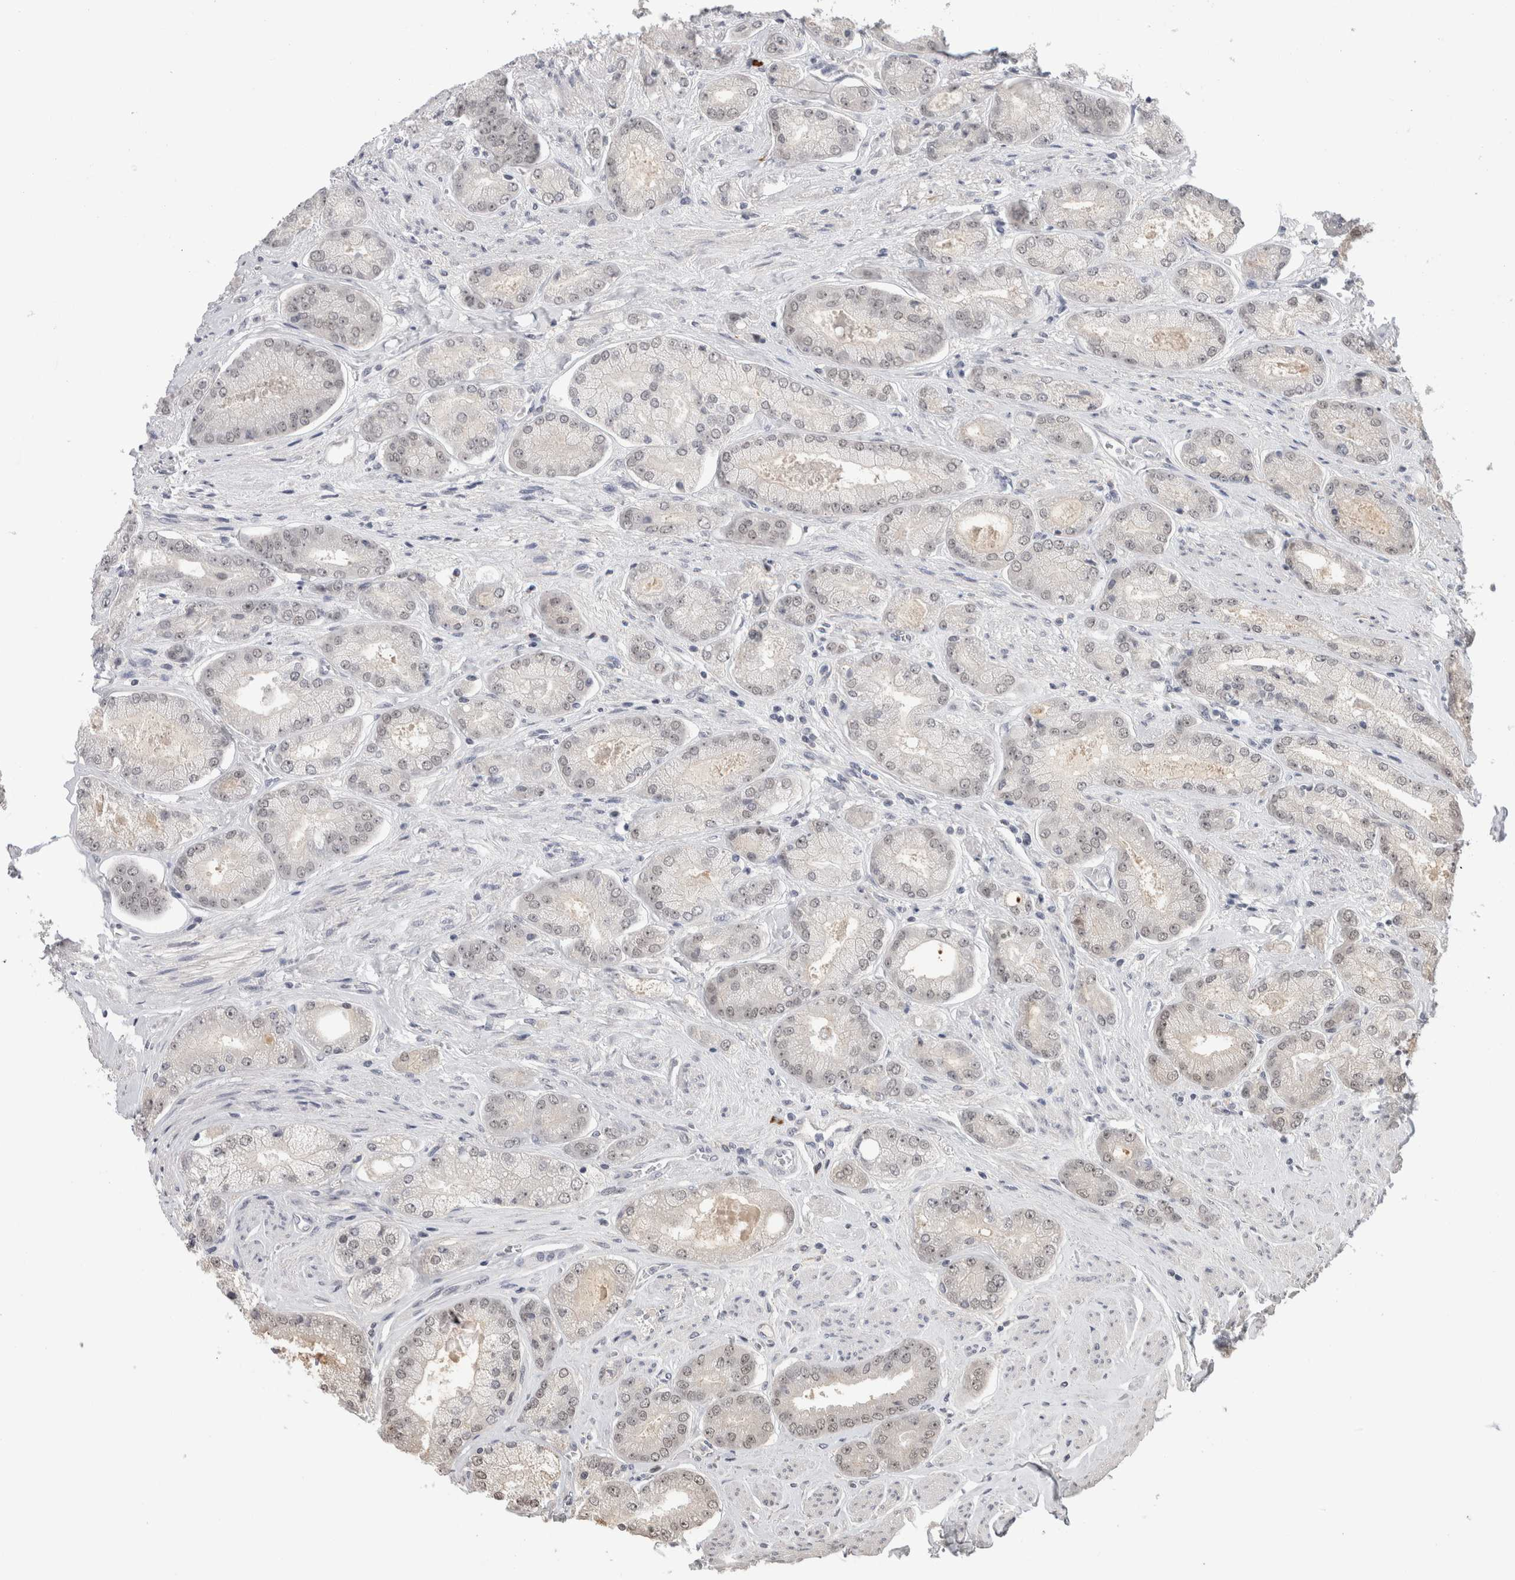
{"staining": {"intensity": "weak", "quantity": "<25%", "location": "nuclear"}, "tissue": "prostate cancer", "cell_type": "Tumor cells", "image_type": "cancer", "snomed": [{"axis": "morphology", "description": "Adenocarcinoma, High grade"}, {"axis": "topography", "description": "Prostate"}], "caption": "High-grade adenocarcinoma (prostate) was stained to show a protein in brown. There is no significant staining in tumor cells. (DAB (3,3'-diaminobenzidine) immunohistochemistry (IHC) visualized using brightfield microscopy, high magnification).", "gene": "ZNF24", "patient": {"sex": "male", "age": 58}}